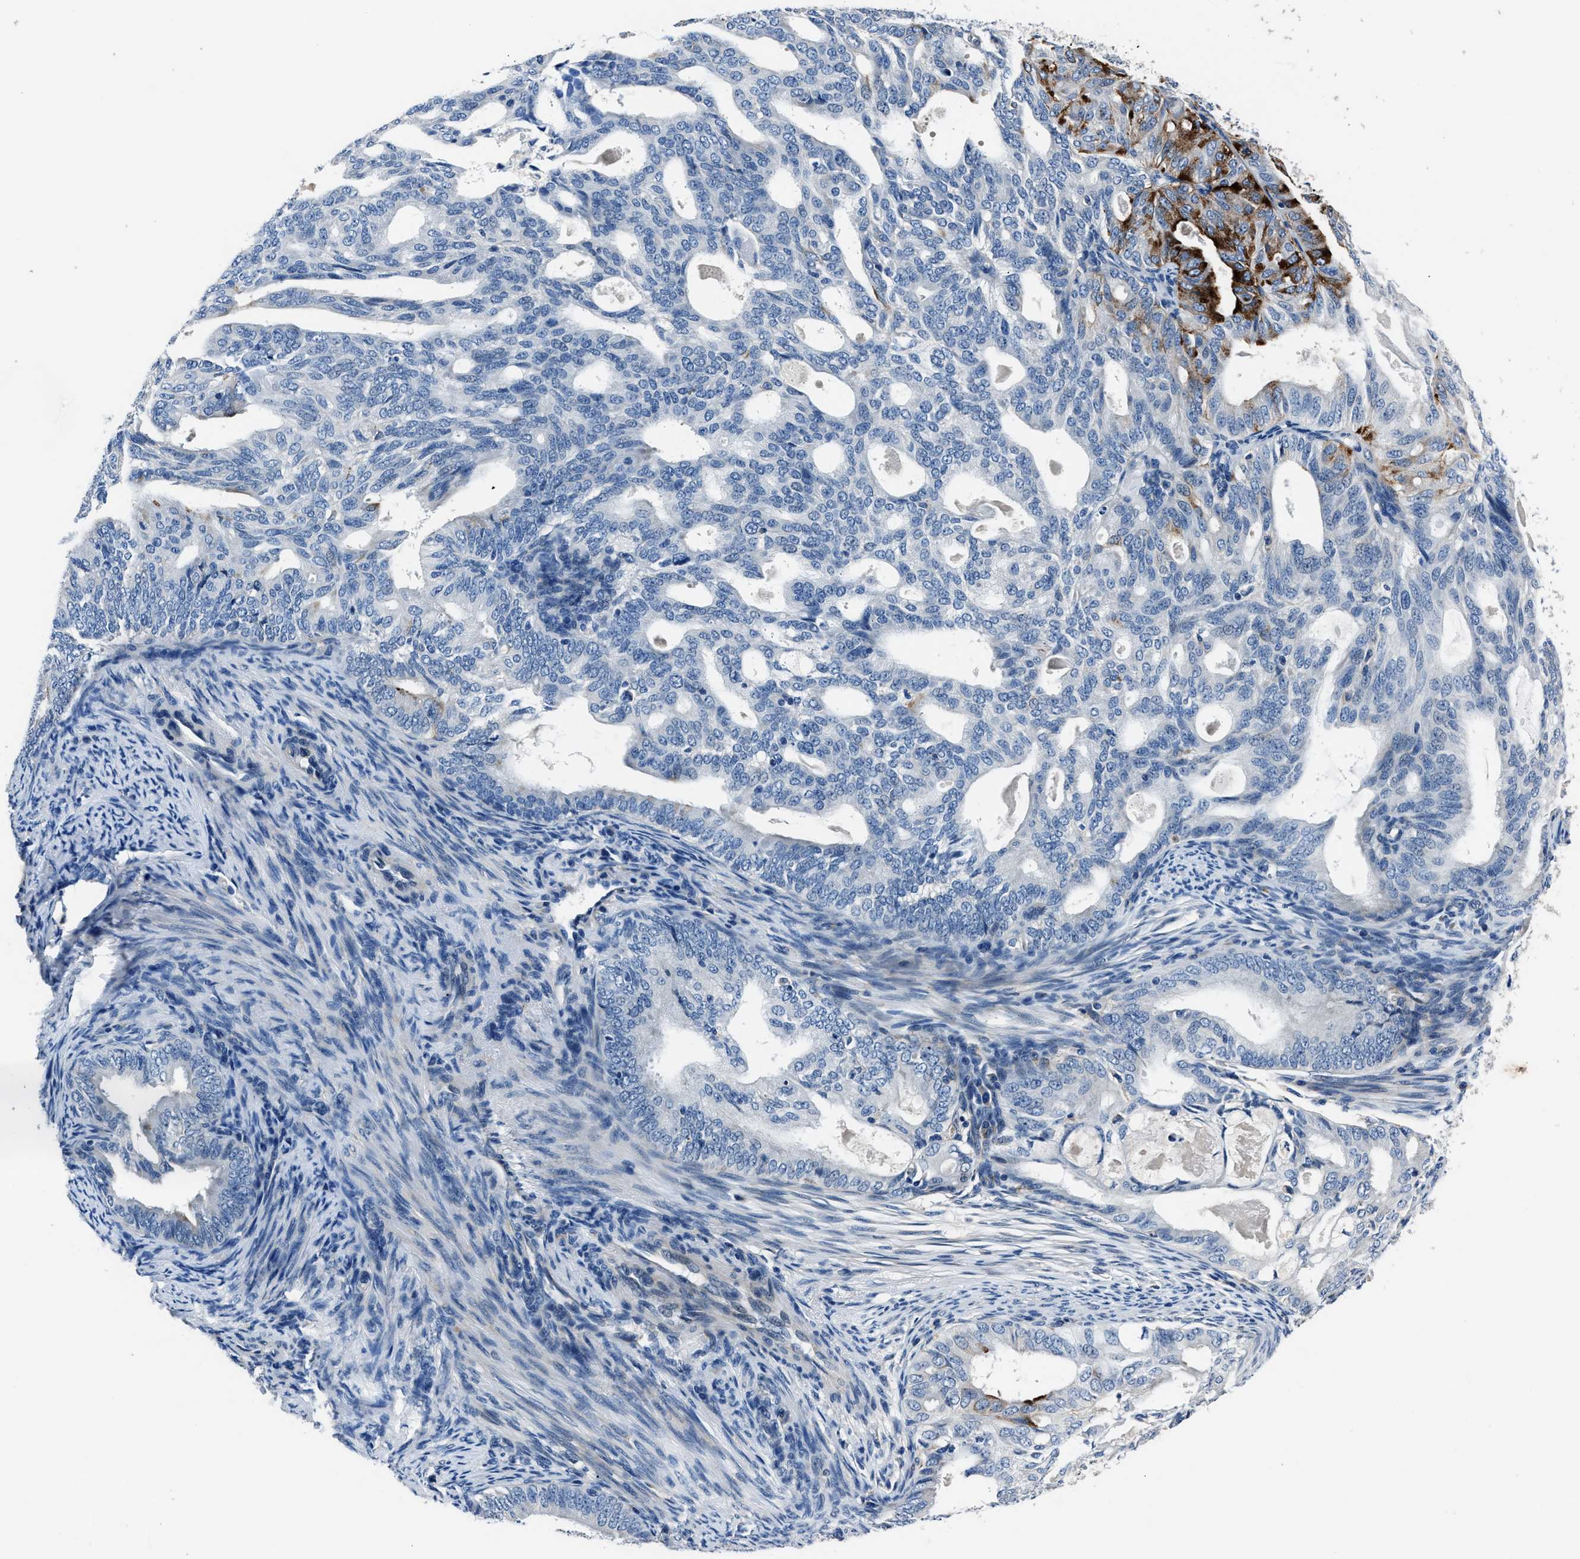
{"staining": {"intensity": "strong", "quantity": "<25%", "location": "cytoplasmic/membranous"}, "tissue": "endometrial cancer", "cell_type": "Tumor cells", "image_type": "cancer", "snomed": [{"axis": "morphology", "description": "Adenocarcinoma, NOS"}, {"axis": "topography", "description": "Endometrium"}], "caption": "Immunohistochemistry image of endometrial cancer stained for a protein (brown), which reveals medium levels of strong cytoplasmic/membranous expression in approximately <25% of tumor cells.", "gene": "FGL2", "patient": {"sex": "female", "age": 58}}